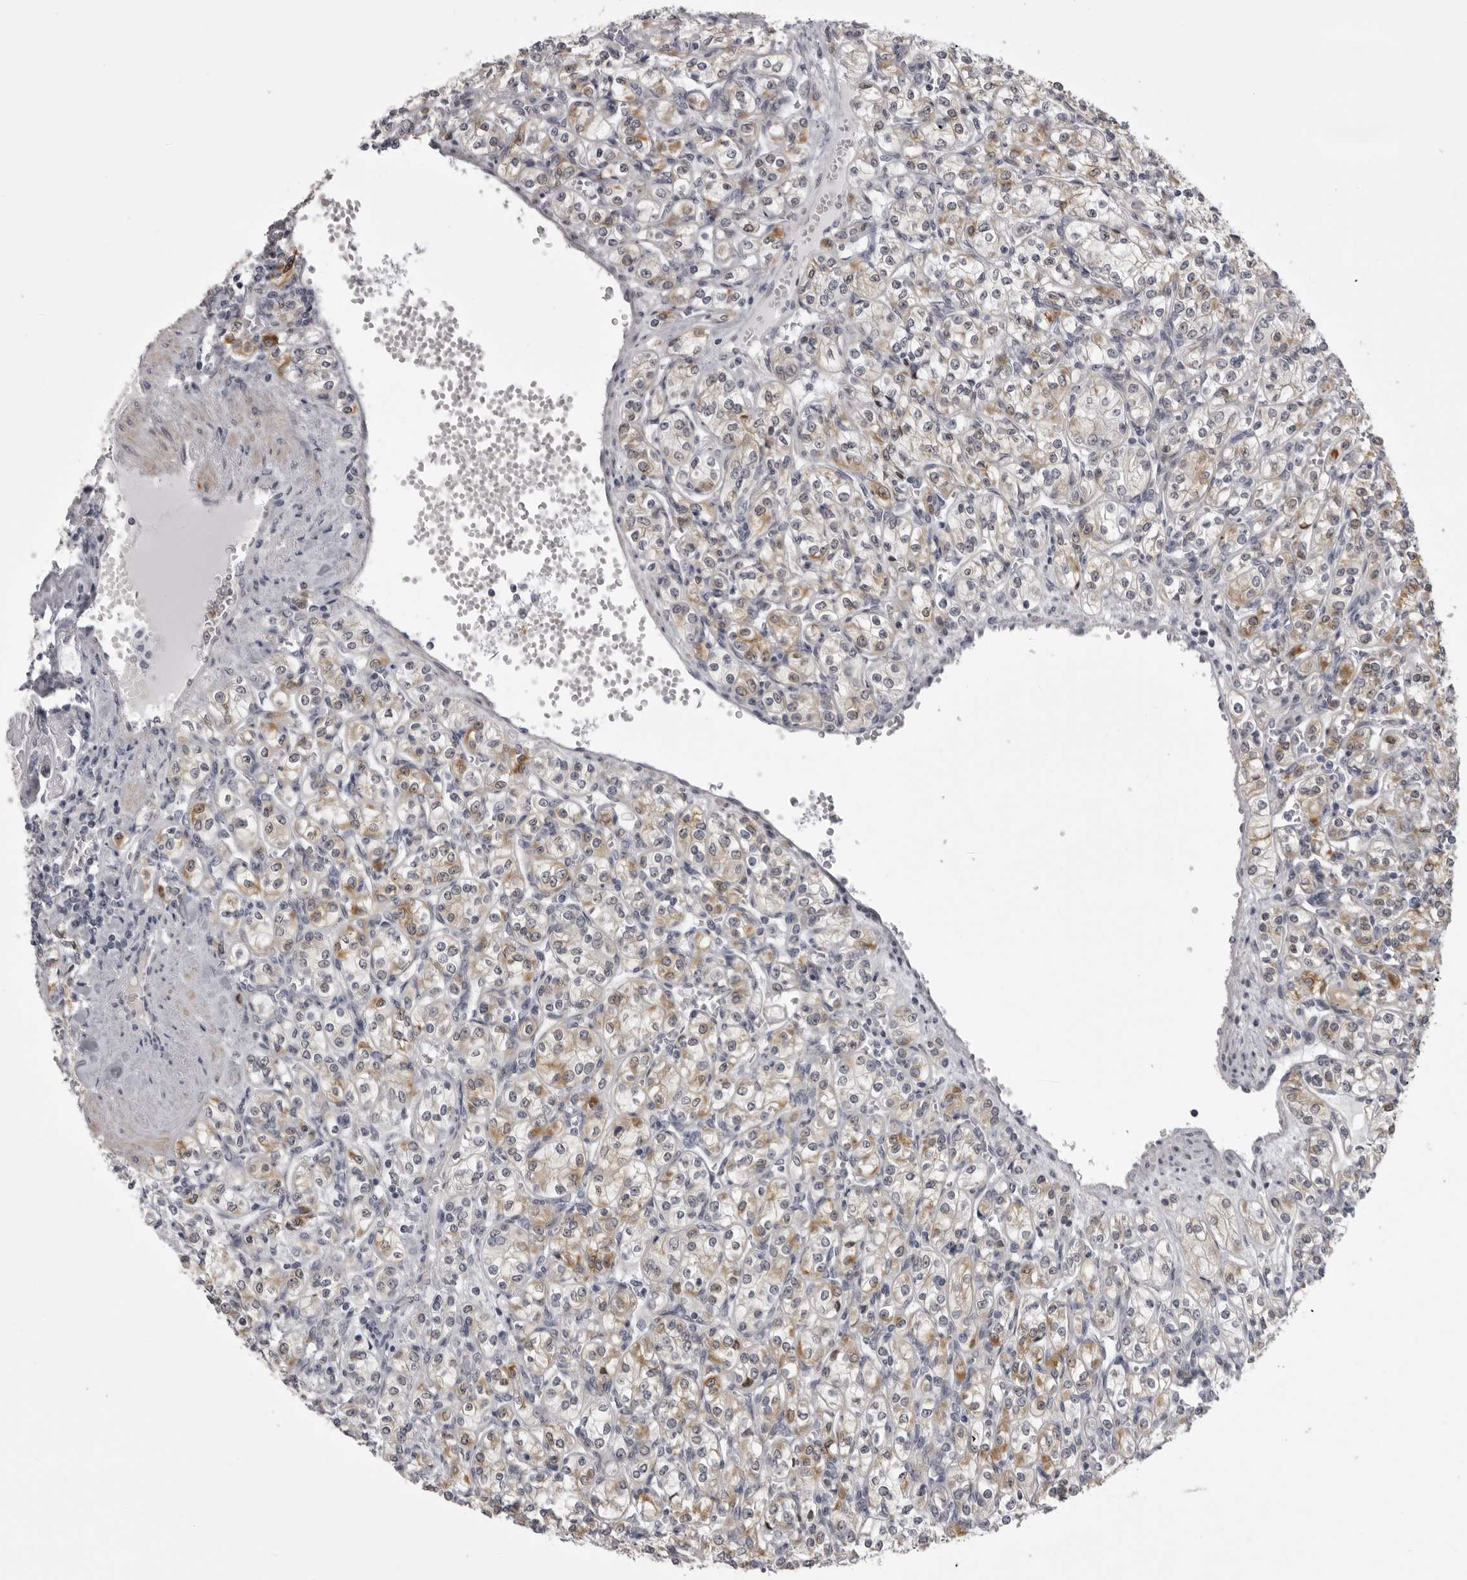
{"staining": {"intensity": "moderate", "quantity": "<25%", "location": "cytoplasmic/membranous"}, "tissue": "renal cancer", "cell_type": "Tumor cells", "image_type": "cancer", "snomed": [{"axis": "morphology", "description": "Adenocarcinoma, NOS"}, {"axis": "topography", "description": "Kidney"}], "caption": "Renal cancer (adenocarcinoma) stained with a protein marker displays moderate staining in tumor cells.", "gene": "NCEH1", "patient": {"sex": "male", "age": 77}}